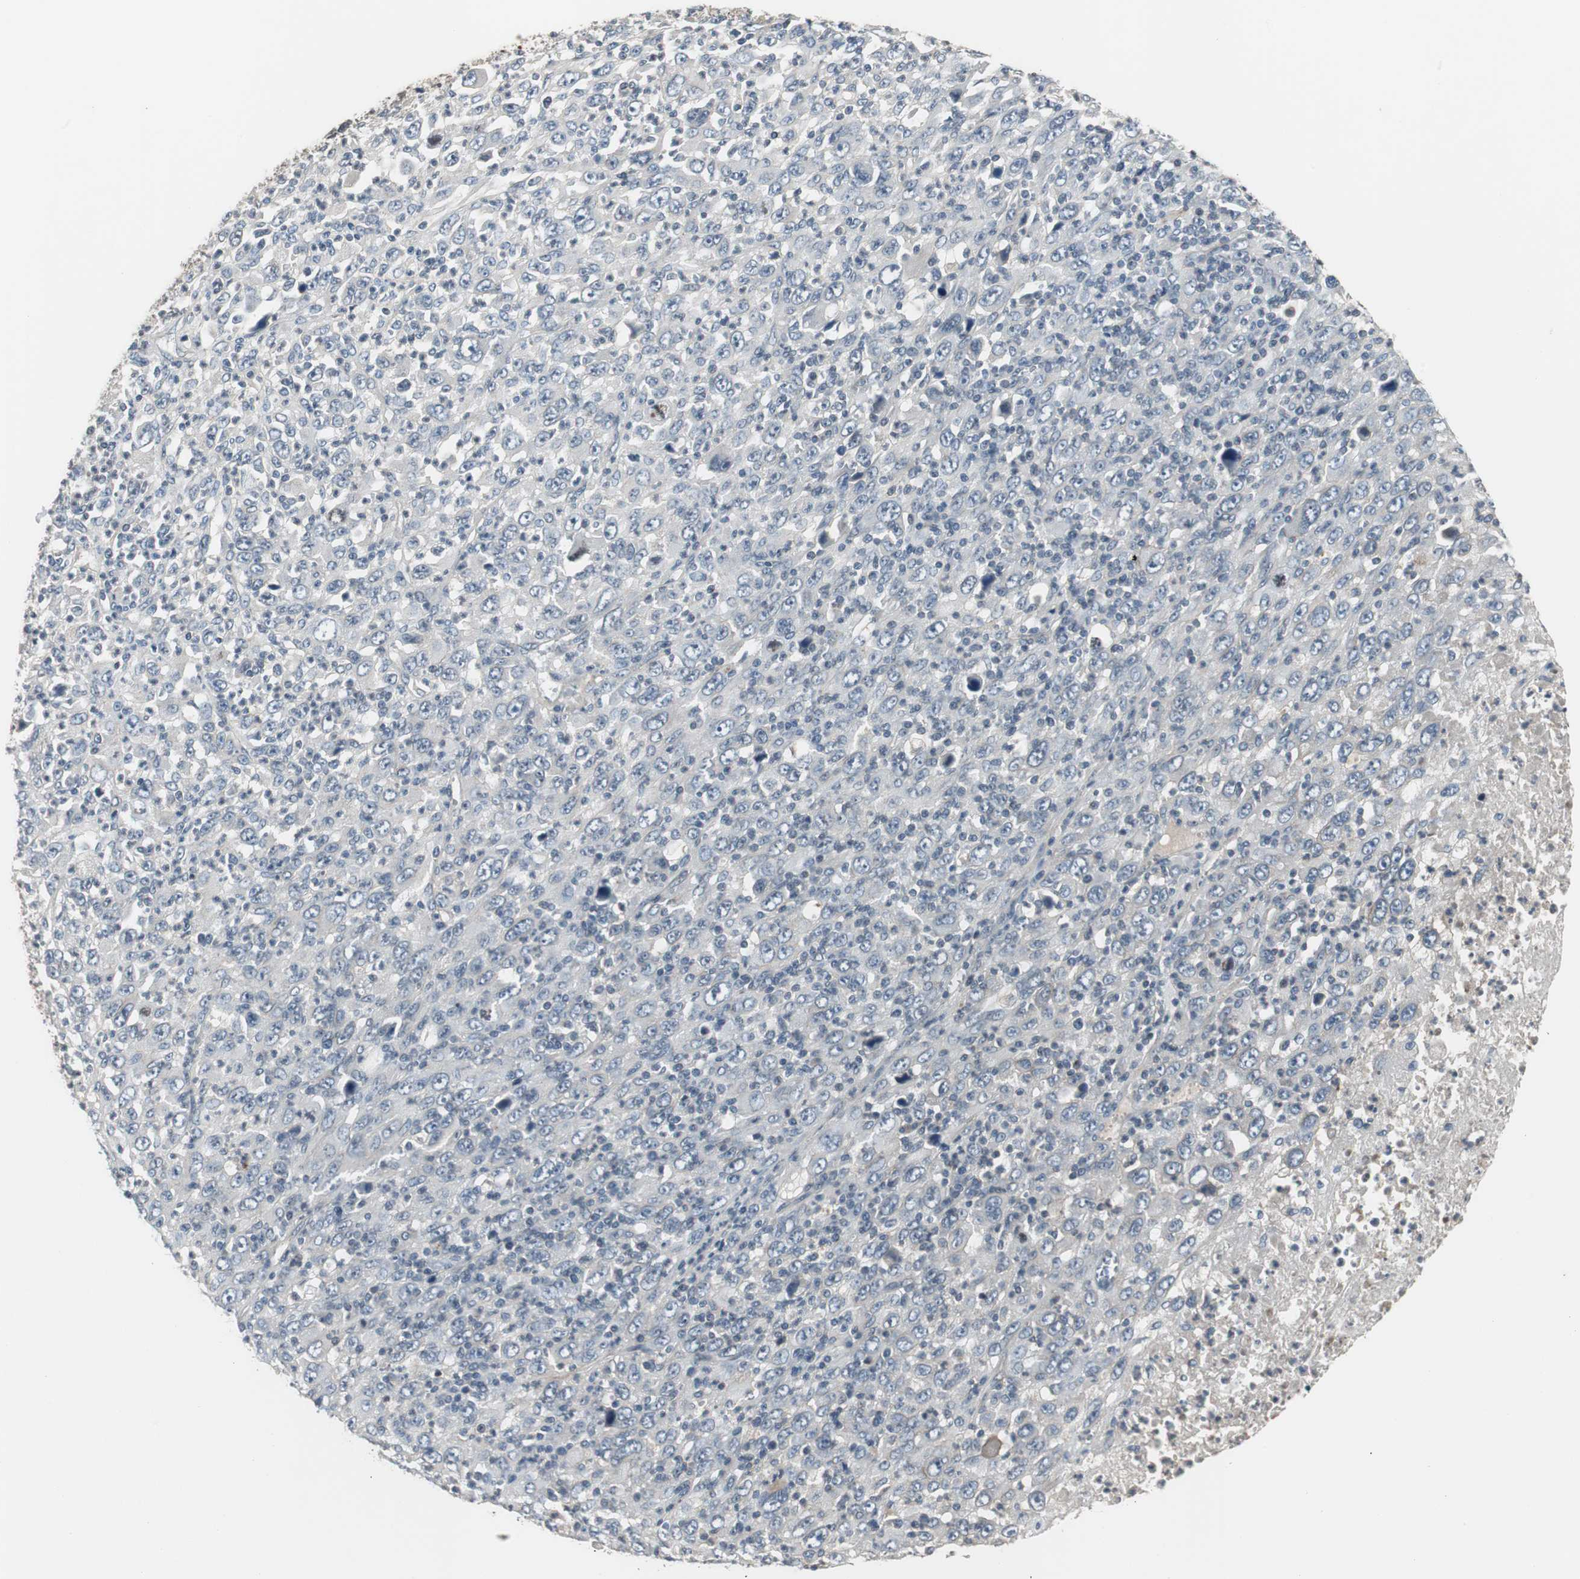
{"staining": {"intensity": "negative", "quantity": "none", "location": "none"}, "tissue": "melanoma", "cell_type": "Tumor cells", "image_type": "cancer", "snomed": [{"axis": "morphology", "description": "Malignant melanoma, Metastatic site"}, {"axis": "topography", "description": "Skin"}], "caption": "Immunohistochemical staining of malignant melanoma (metastatic site) displays no significant staining in tumor cells. The staining is performed using DAB (3,3'-diaminobenzidine) brown chromogen with nuclei counter-stained in using hematoxylin.", "gene": "ZMPSTE24", "patient": {"sex": "female", "age": 56}}